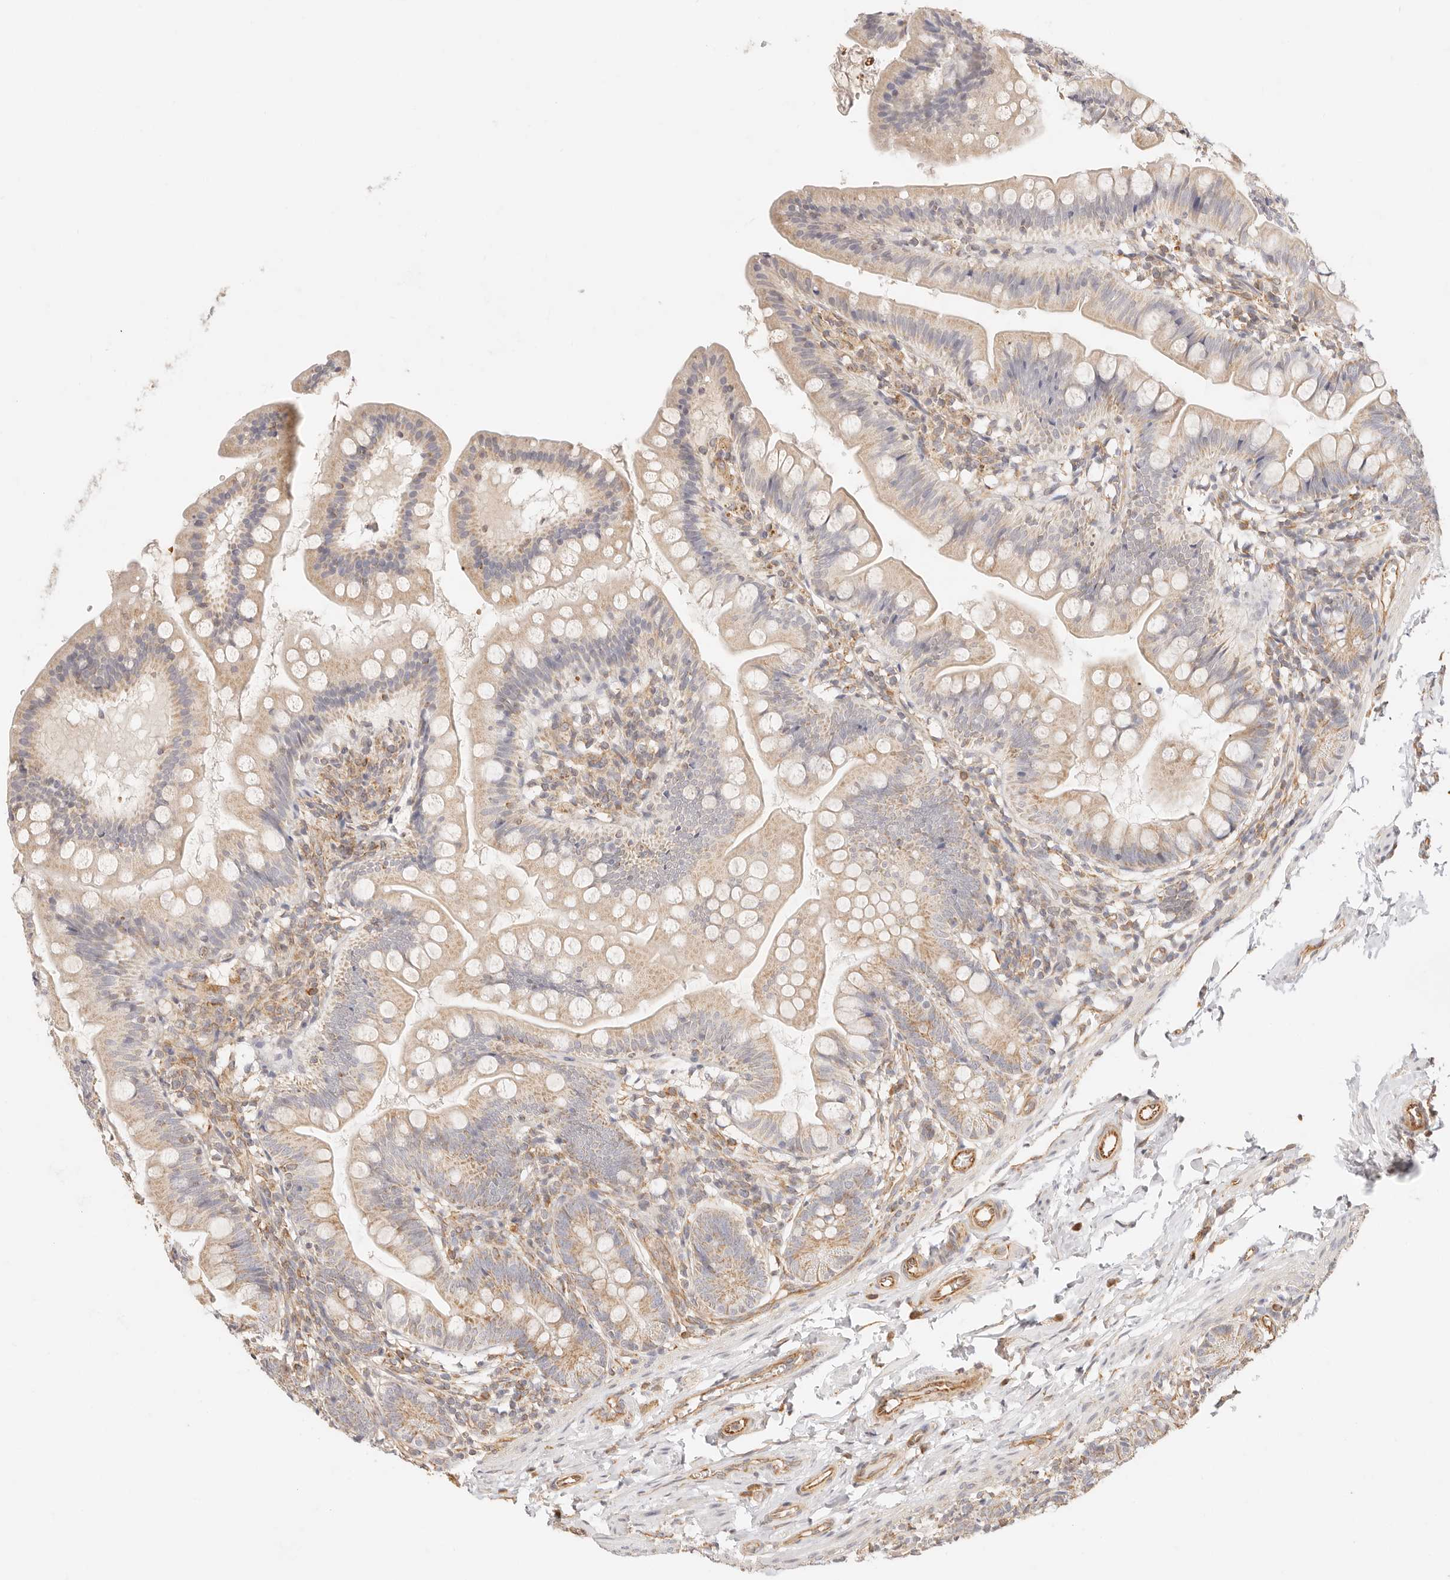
{"staining": {"intensity": "weak", "quantity": ">75%", "location": "cytoplasmic/membranous"}, "tissue": "small intestine", "cell_type": "Glandular cells", "image_type": "normal", "snomed": [{"axis": "morphology", "description": "Normal tissue, NOS"}, {"axis": "topography", "description": "Small intestine"}], "caption": "The immunohistochemical stain shows weak cytoplasmic/membranous staining in glandular cells of benign small intestine.", "gene": "ZC3H11A", "patient": {"sex": "male", "age": 7}}